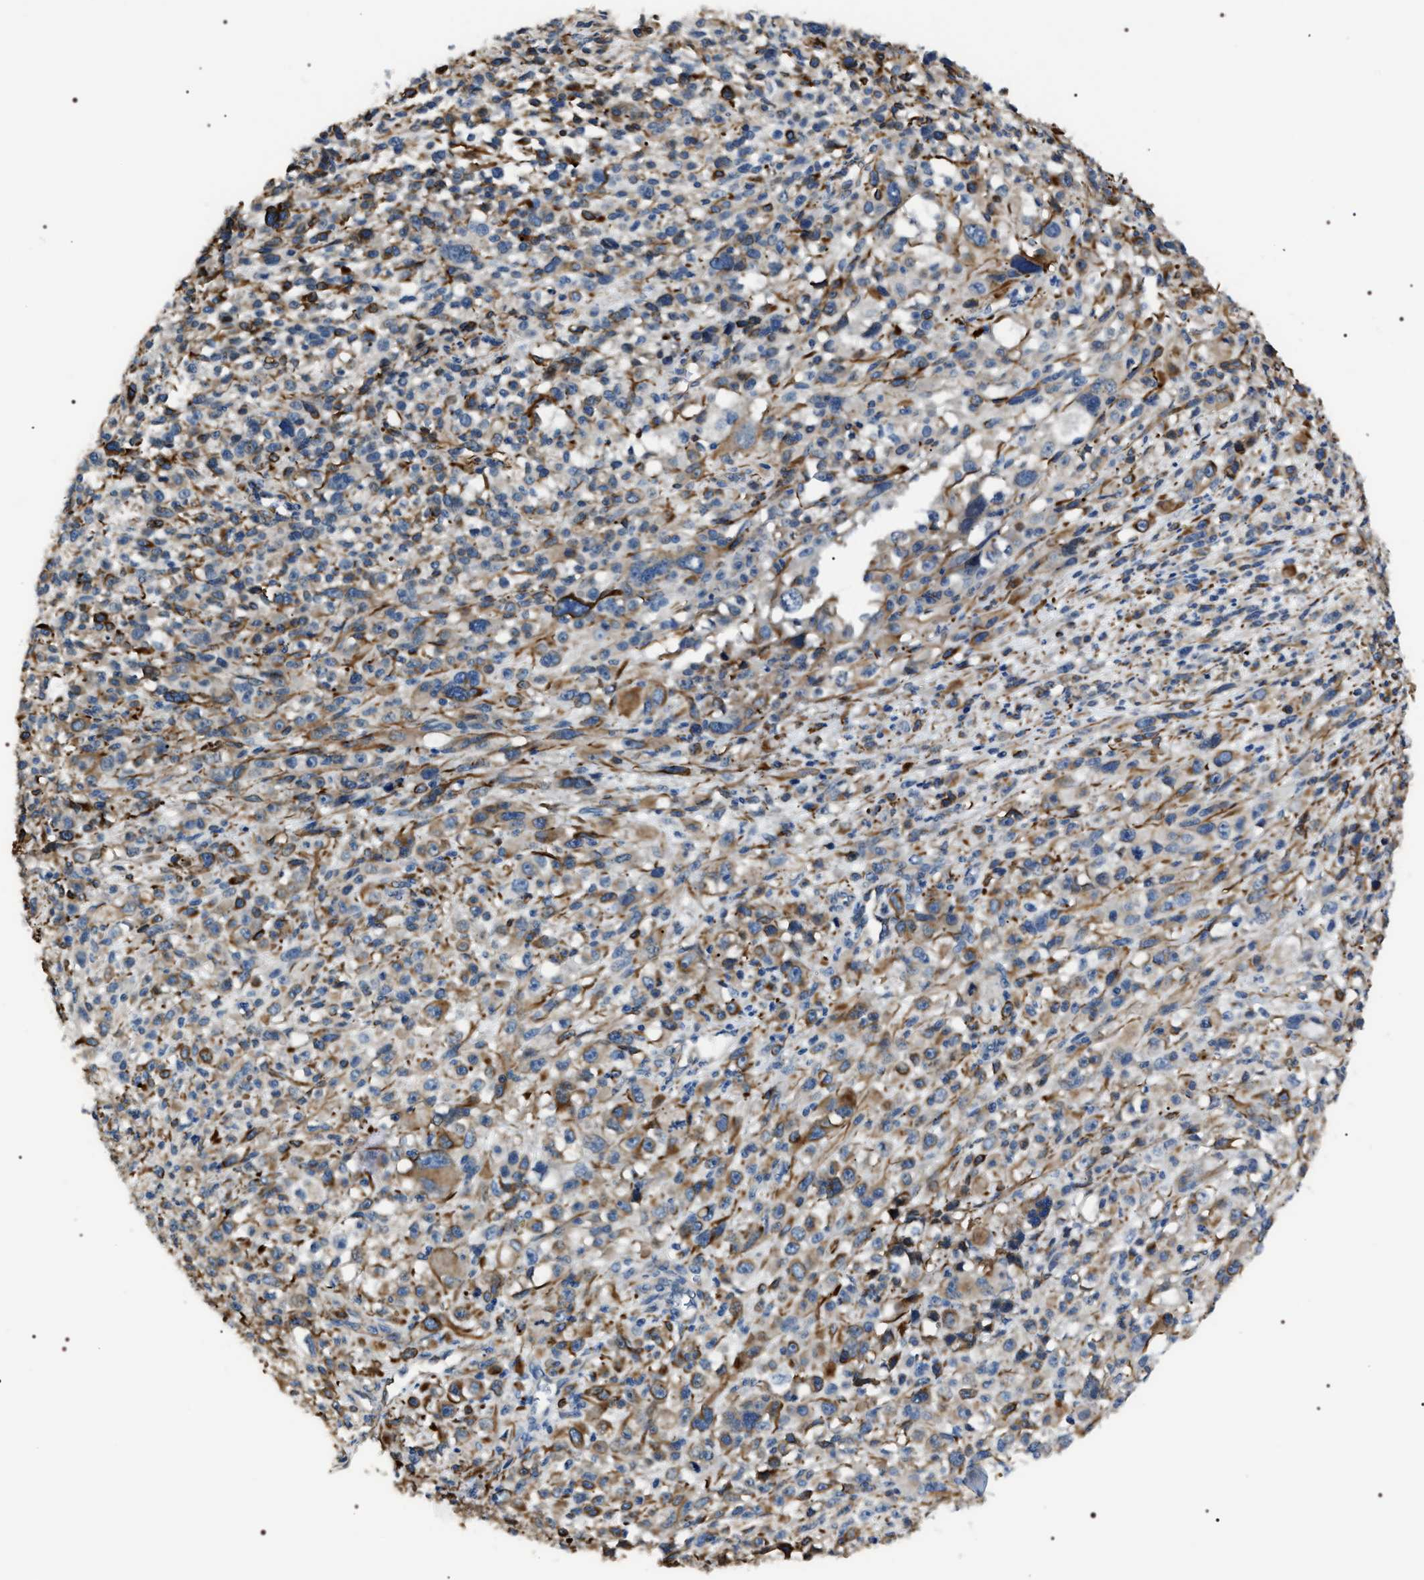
{"staining": {"intensity": "weak", "quantity": "25%-75%", "location": "cytoplasmic/membranous"}, "tissue": "melanoma", "cell_type": "Tumor cells", "image_type": "cancer", "snomed": [{"axis": "morphology", "description": "Malignant melanoma, NOS"}, {"axis": "topography", "description": "Skin"}], "caption": "Protein staining exhibits weak cytoplasmic/membranous expression in about 25%-75% of tumor cells in malignant melanoma. The staining was performed using DAB, with brown indicating positive protein expression. Nuclei are stained blue with hematoxylin.", "gene": "PKD1L1", "patient": {"sex": "female", "age": 55}}